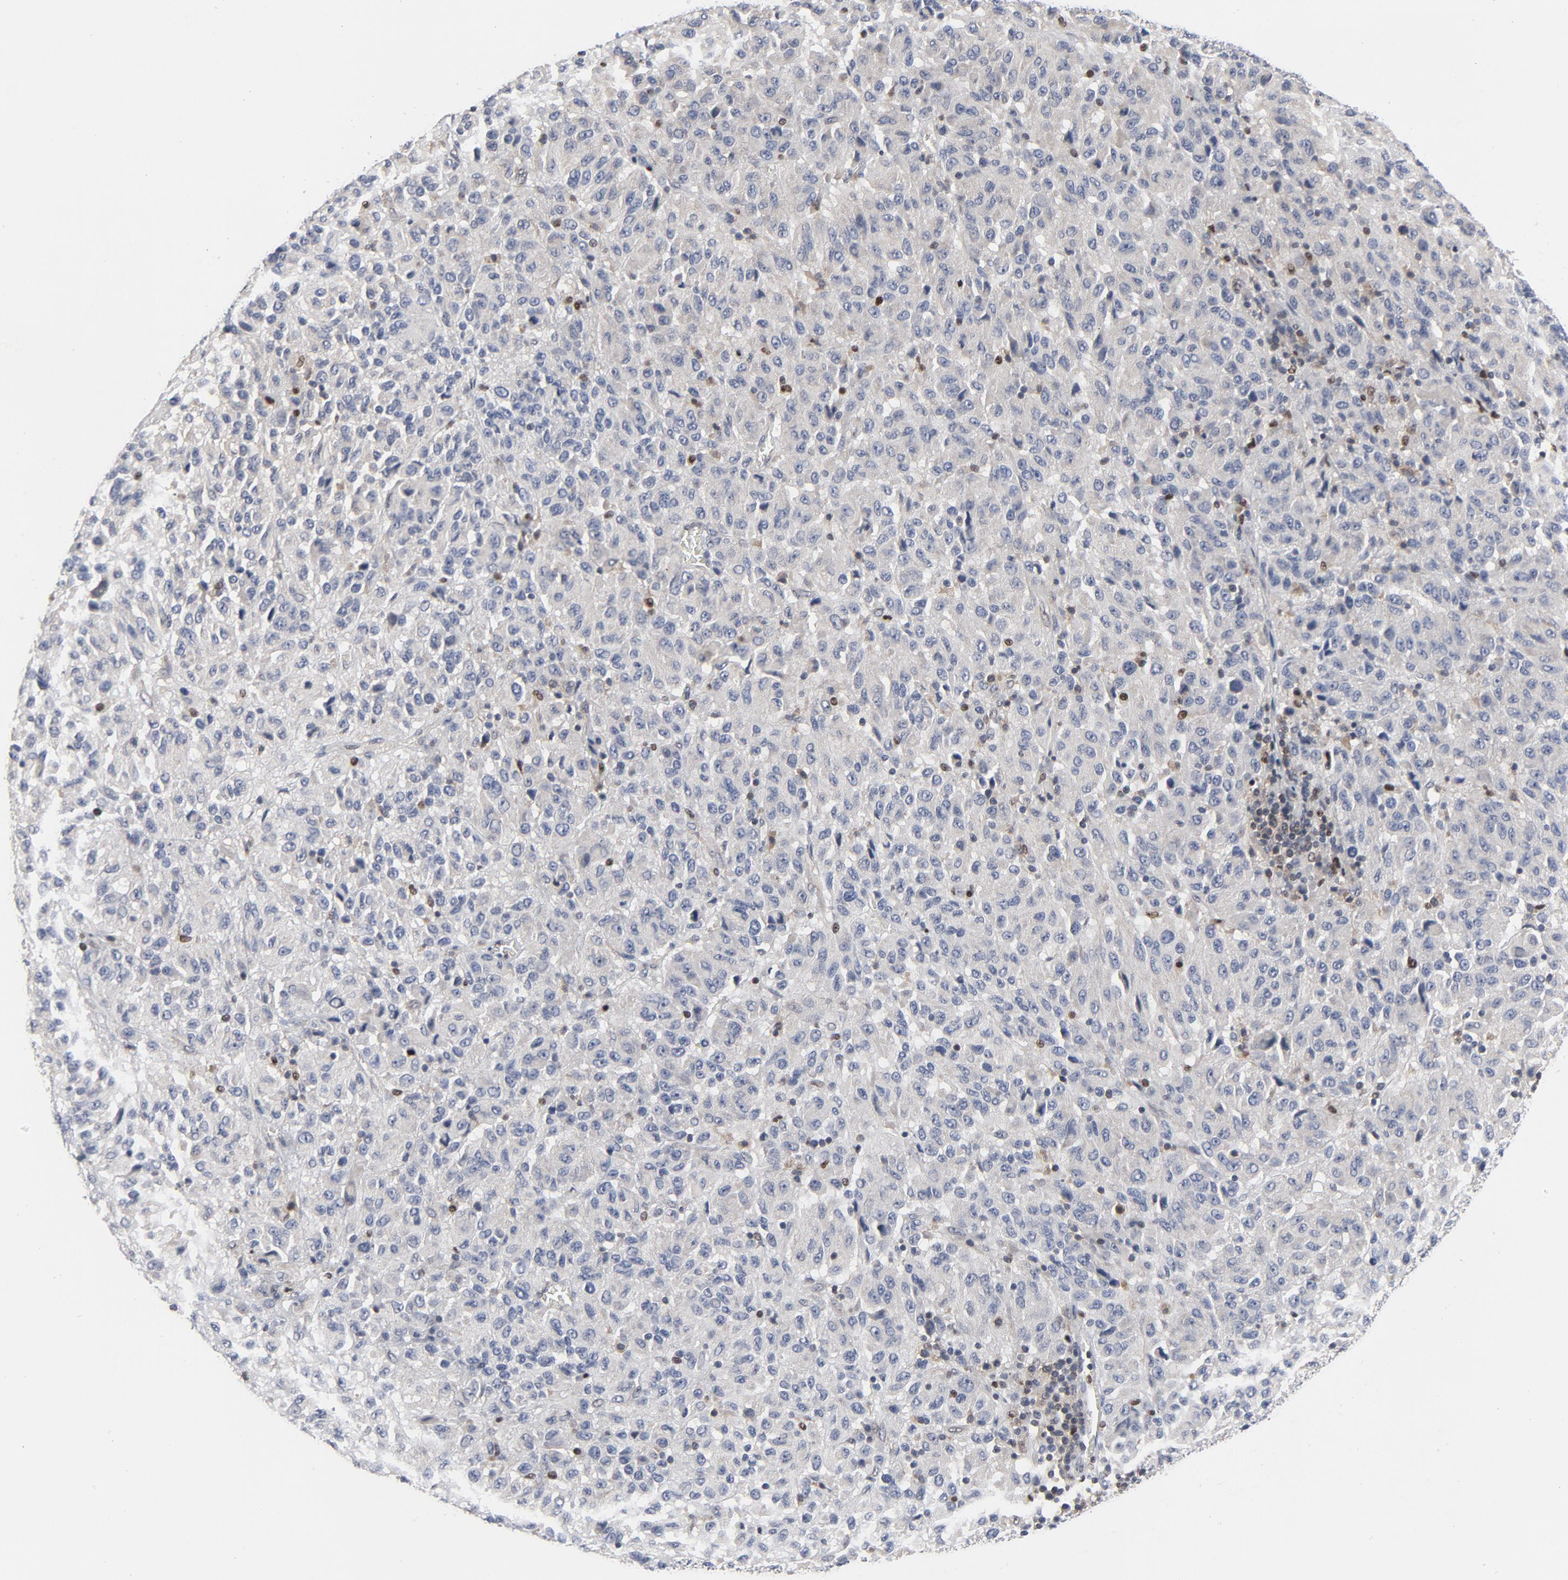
{"staining": {"intensity": "negative", "quantity": "none", "location": "none"}, "tissue": "melanoma", "cell_type": "Tumor cells", "image_type": "cancer", "snomed": [{"axis": "morphology", "description": "Malignant melanoma, Metastatic site"}, {"axis": "topography", "description": "Lung"}], "caption": "High magnification brightfield microscopy of melanoma stained with DAB (brown) and counterstained with hematoxylin (blue): tumor cells show no significant expression.", "gene": "NFKB1", "patient": {"sex": "male", "age": 64}}